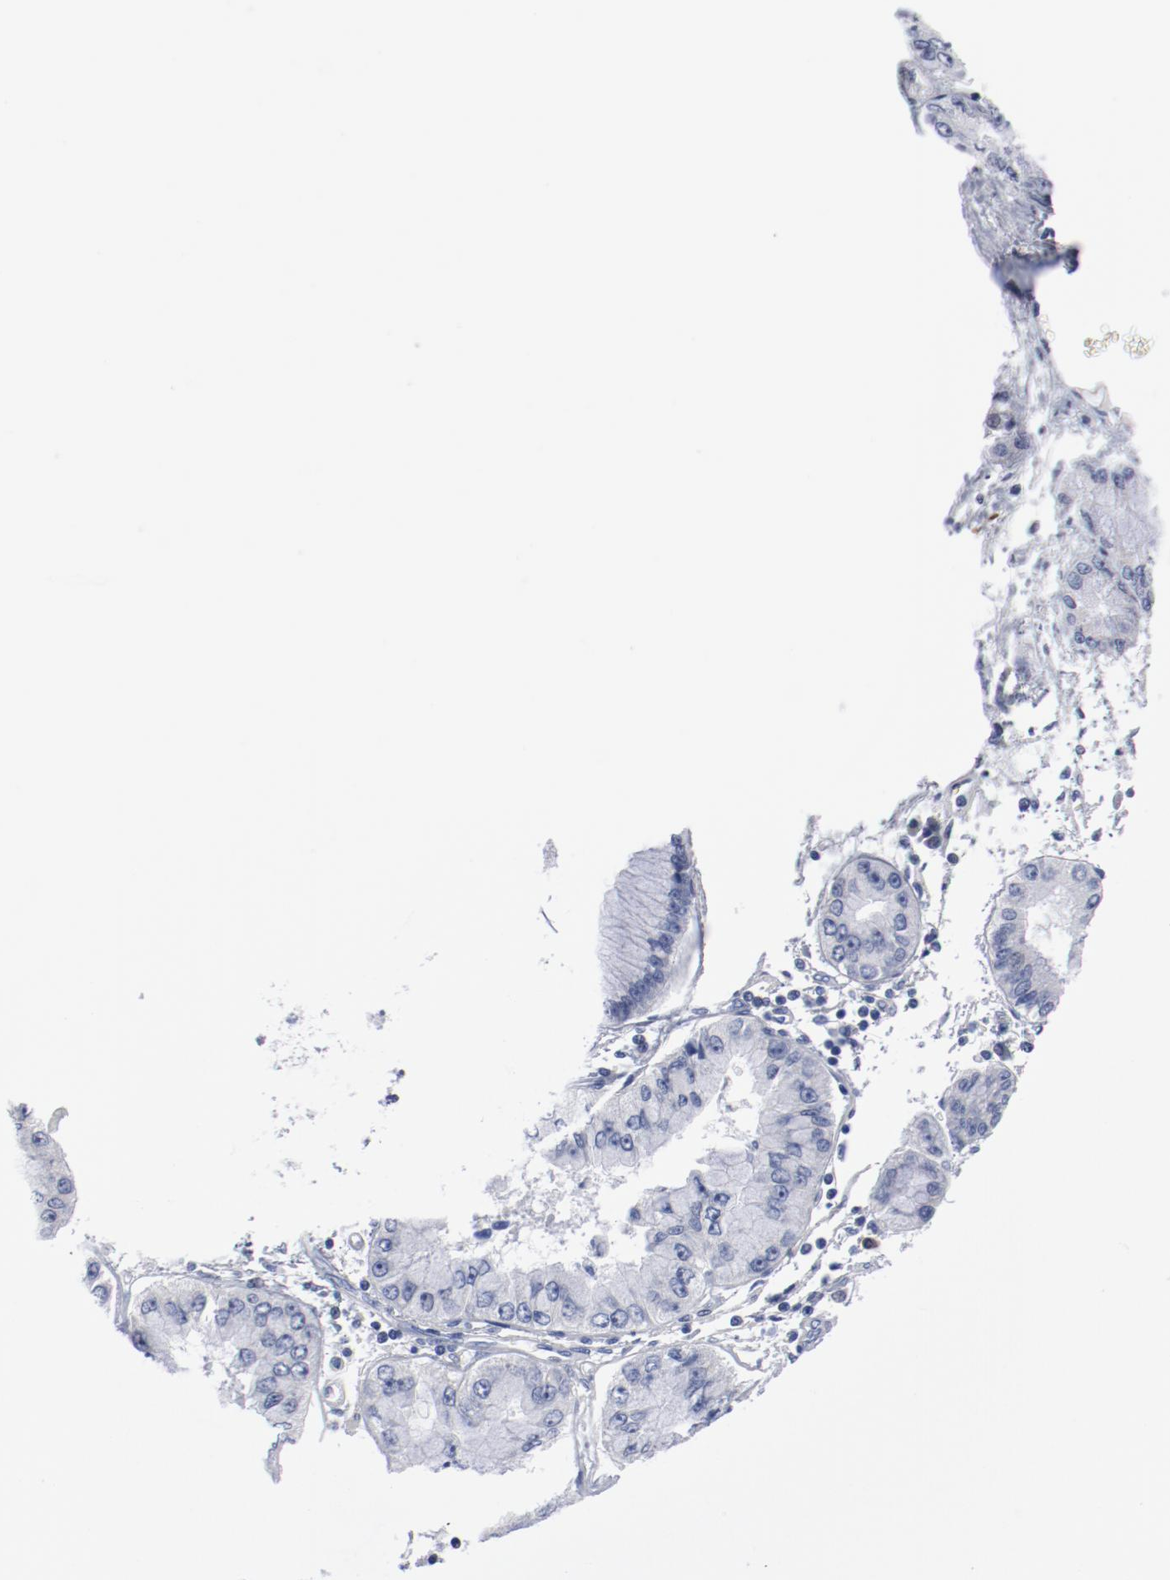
{"staining": {"intensity": "negative", "quantity": "none", "location": "none"}, "tissue": "liver cancer", "cell_type": "Tumor cells", "image_type": "cancer", "snomed": [{"axis": "morphology", "description": "Cholangiocarcinoma"}, {"axis": "topography", "description": "Liver"}], "caption": "The immunohistochemistry image has no significant positivity in tumor cells of cholangiocarcinoma (liver) tissue. (DAB (3,3'-diaminobenzidine) immunohistochemistry (IHC) visualized using brightfield microscopy, high magnification).", "gene": "KCNK13", "patient": {"sex": "female", "age": 79}}